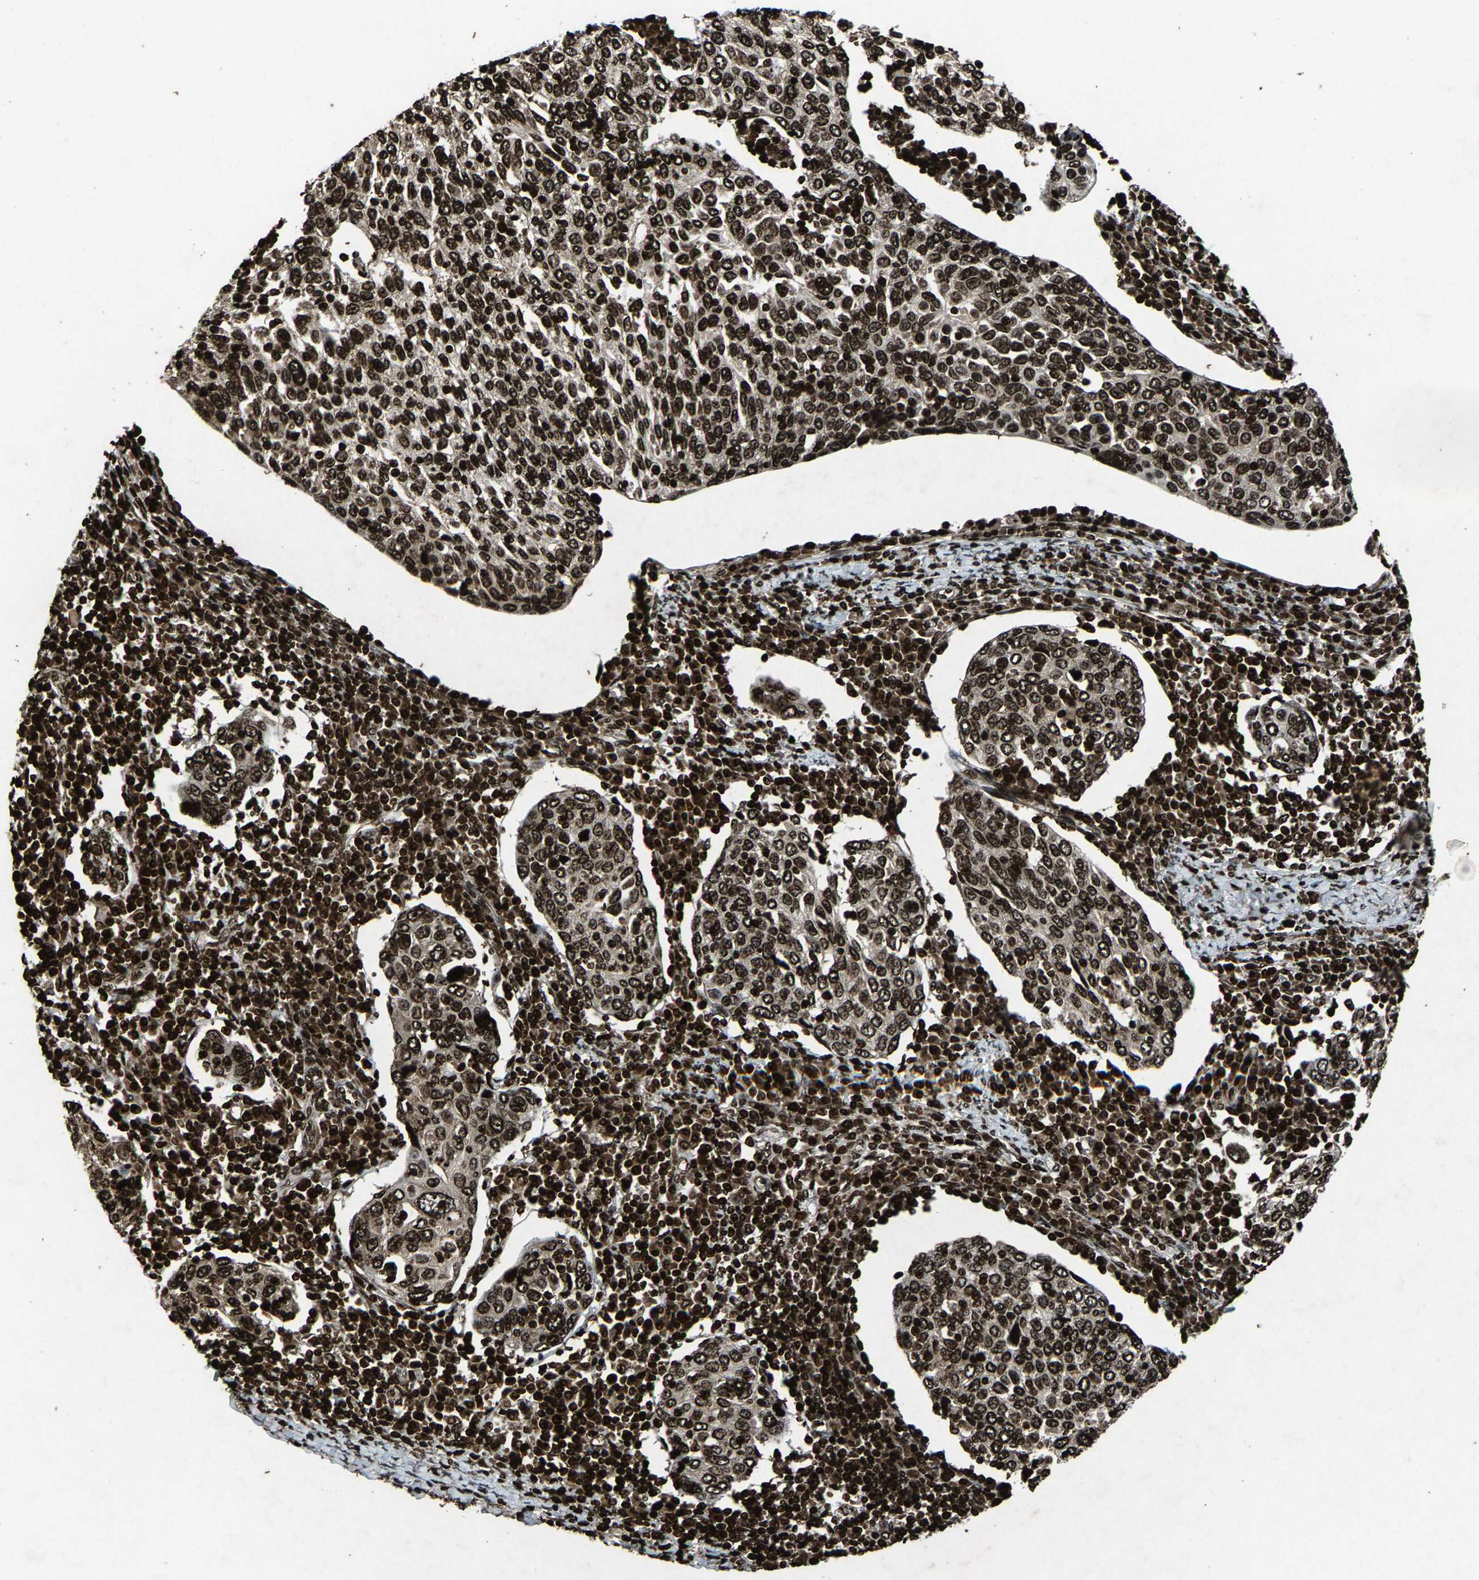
{"staining": {"intensity": "strong", "quantity": ">75%", "location": "nuclear"}, "tissue": "cervical cancer", "cell_type": "Tumor cells", "image_type": "cancer", "snomed": [{"axis": "morphology", "description": "Squamous cell carcinoma, NOS"}, {"axis": "topography", "description": "Cervix"}], "caption": "A high-resolution photomicrograph shows immunohistochemistry staining of cervical cancer, which shows strong nuclear positivity in approximately >75% of tumor cells.", "gene": "H4C1", "patient": {"sex": "female", "age": 40}}